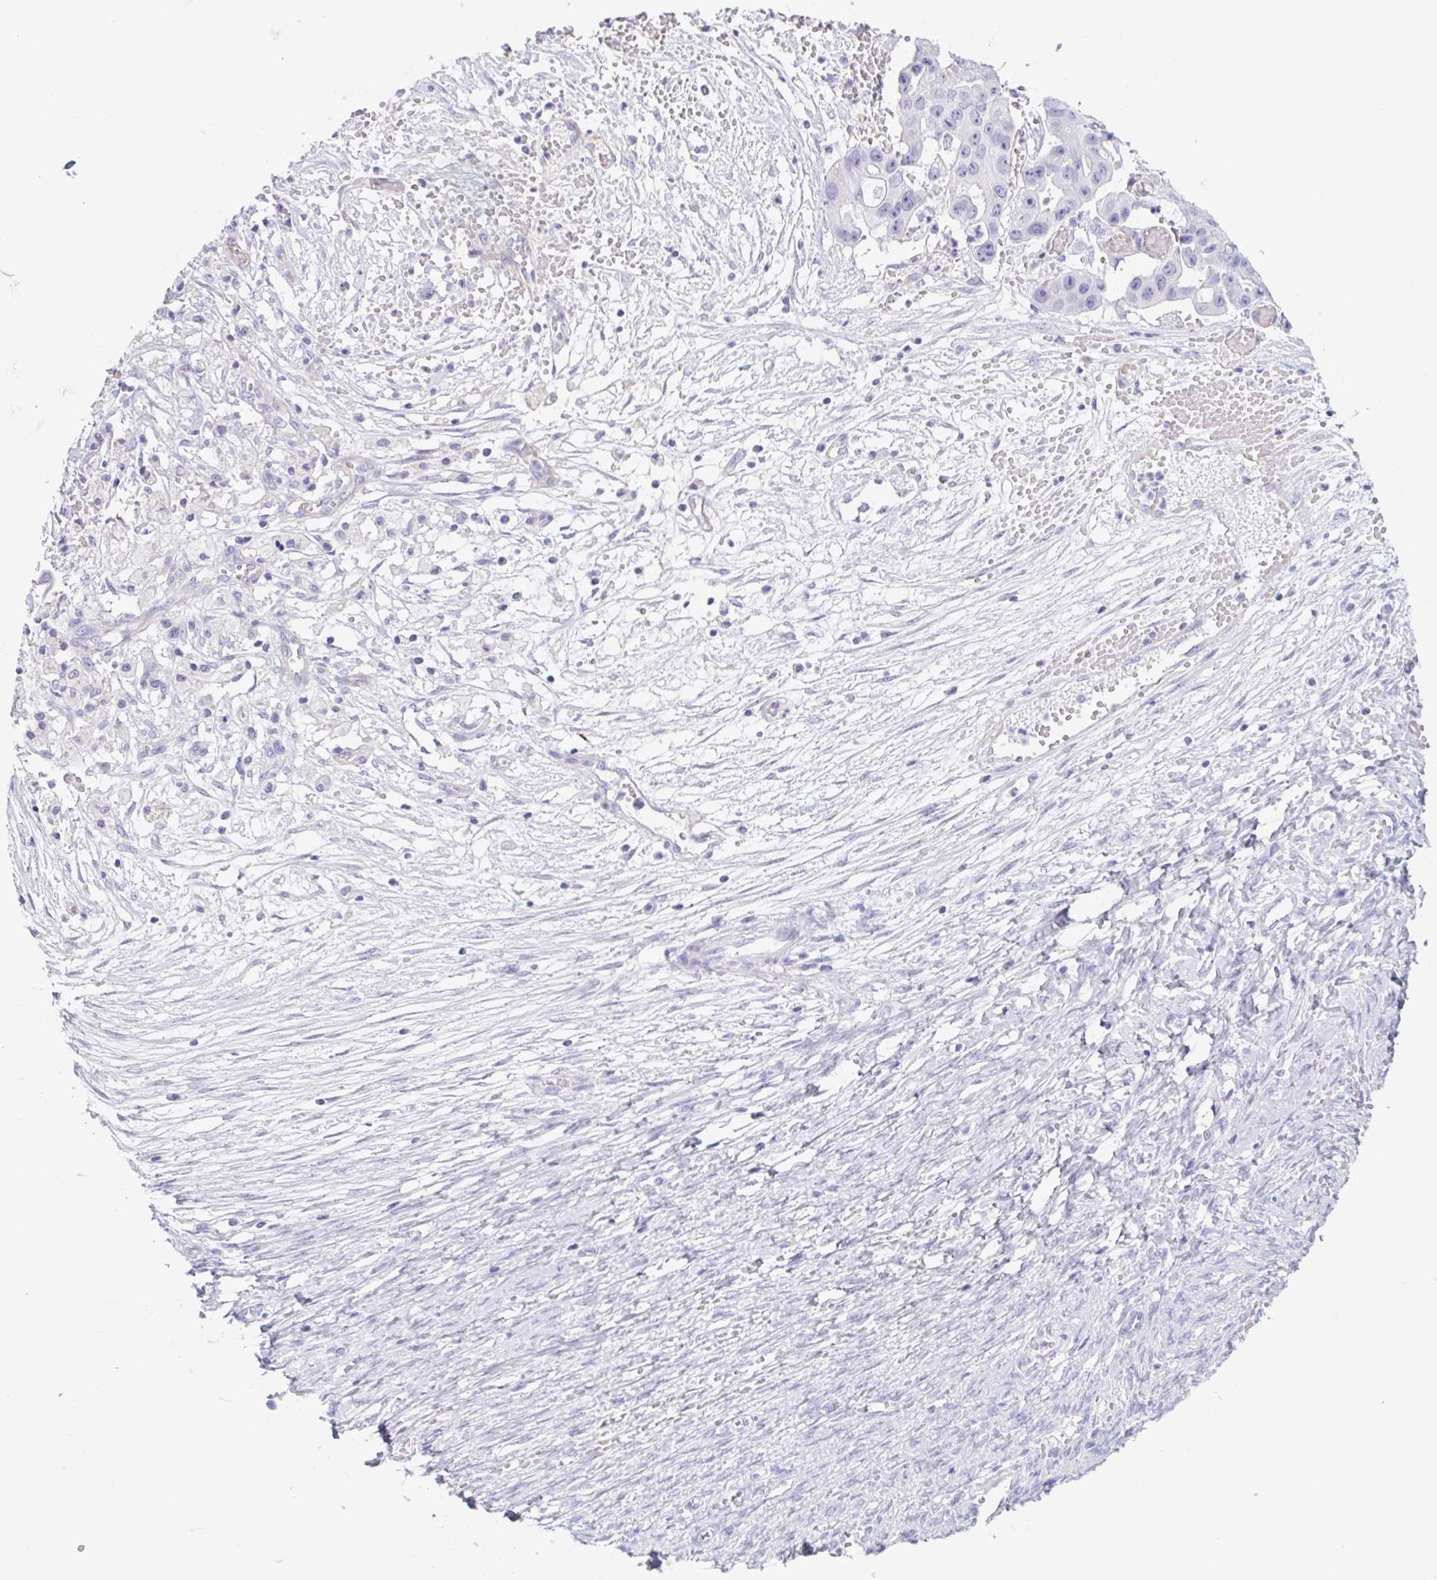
{"staining": {"intensity": "negative", "quantity": "none", "location": "none"}, "tissue": "ovarian cancer", "cell_type": "Tumor cells", "image_type": "cancer", "snomed": [{"axis": "morphology", "description": "Cystadenocarcinoma, serous, NOS"}, {"axis": "topography", "description": "Ovary"}], "caption": "DAB (3,3'-diaminobenzidine) immunohistochemical staining of ovarian cancer (serous cystadenocarcinoma) shows no significant positivity in tumor cells. (DAB (3,3'-diaminobenzidine) immunohistochemistry (IHC) with hematoxylin counter stain).", "gene": "PRR27", "patient": {"sex": "female", "age": 56}}